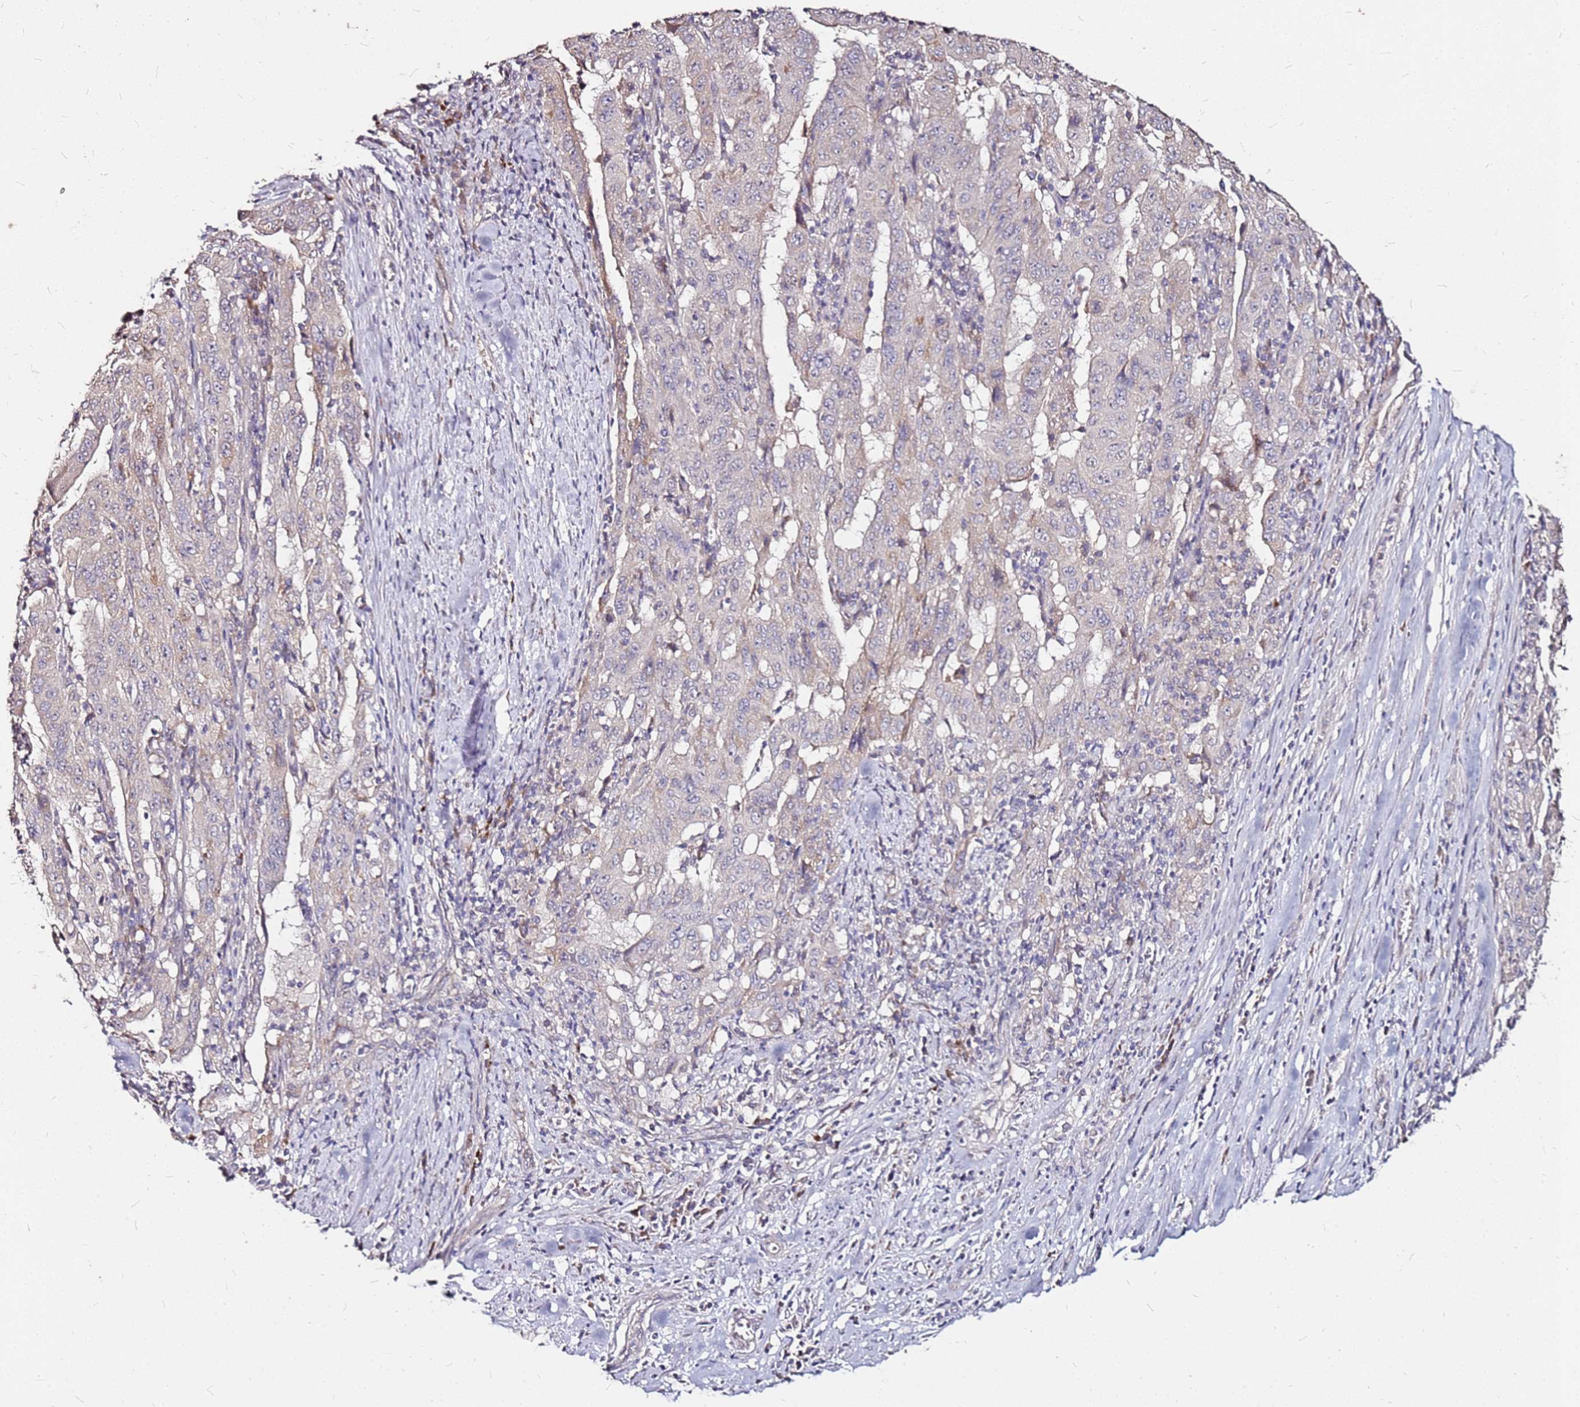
{"staining": {"intensity": "weak", "quantity": "<25%", "location": "cytoplasmic/membranous"}, "tissue": "pancreatic cancer", "cell_type": "Tumor cells", "image_type": "cancer", "snomed": [{"axis": "morphology", "description": "Adenocarcinoma, NOS"}, {"axis": "topography", "description": "Pancreas"}], "caption": "Protein analysis of adenocarcinoma (pancreatic) shows no significant positivity in tumor cells.", "gene": "DCDC2C", "patient": {"sex": "male", "age": 63}}